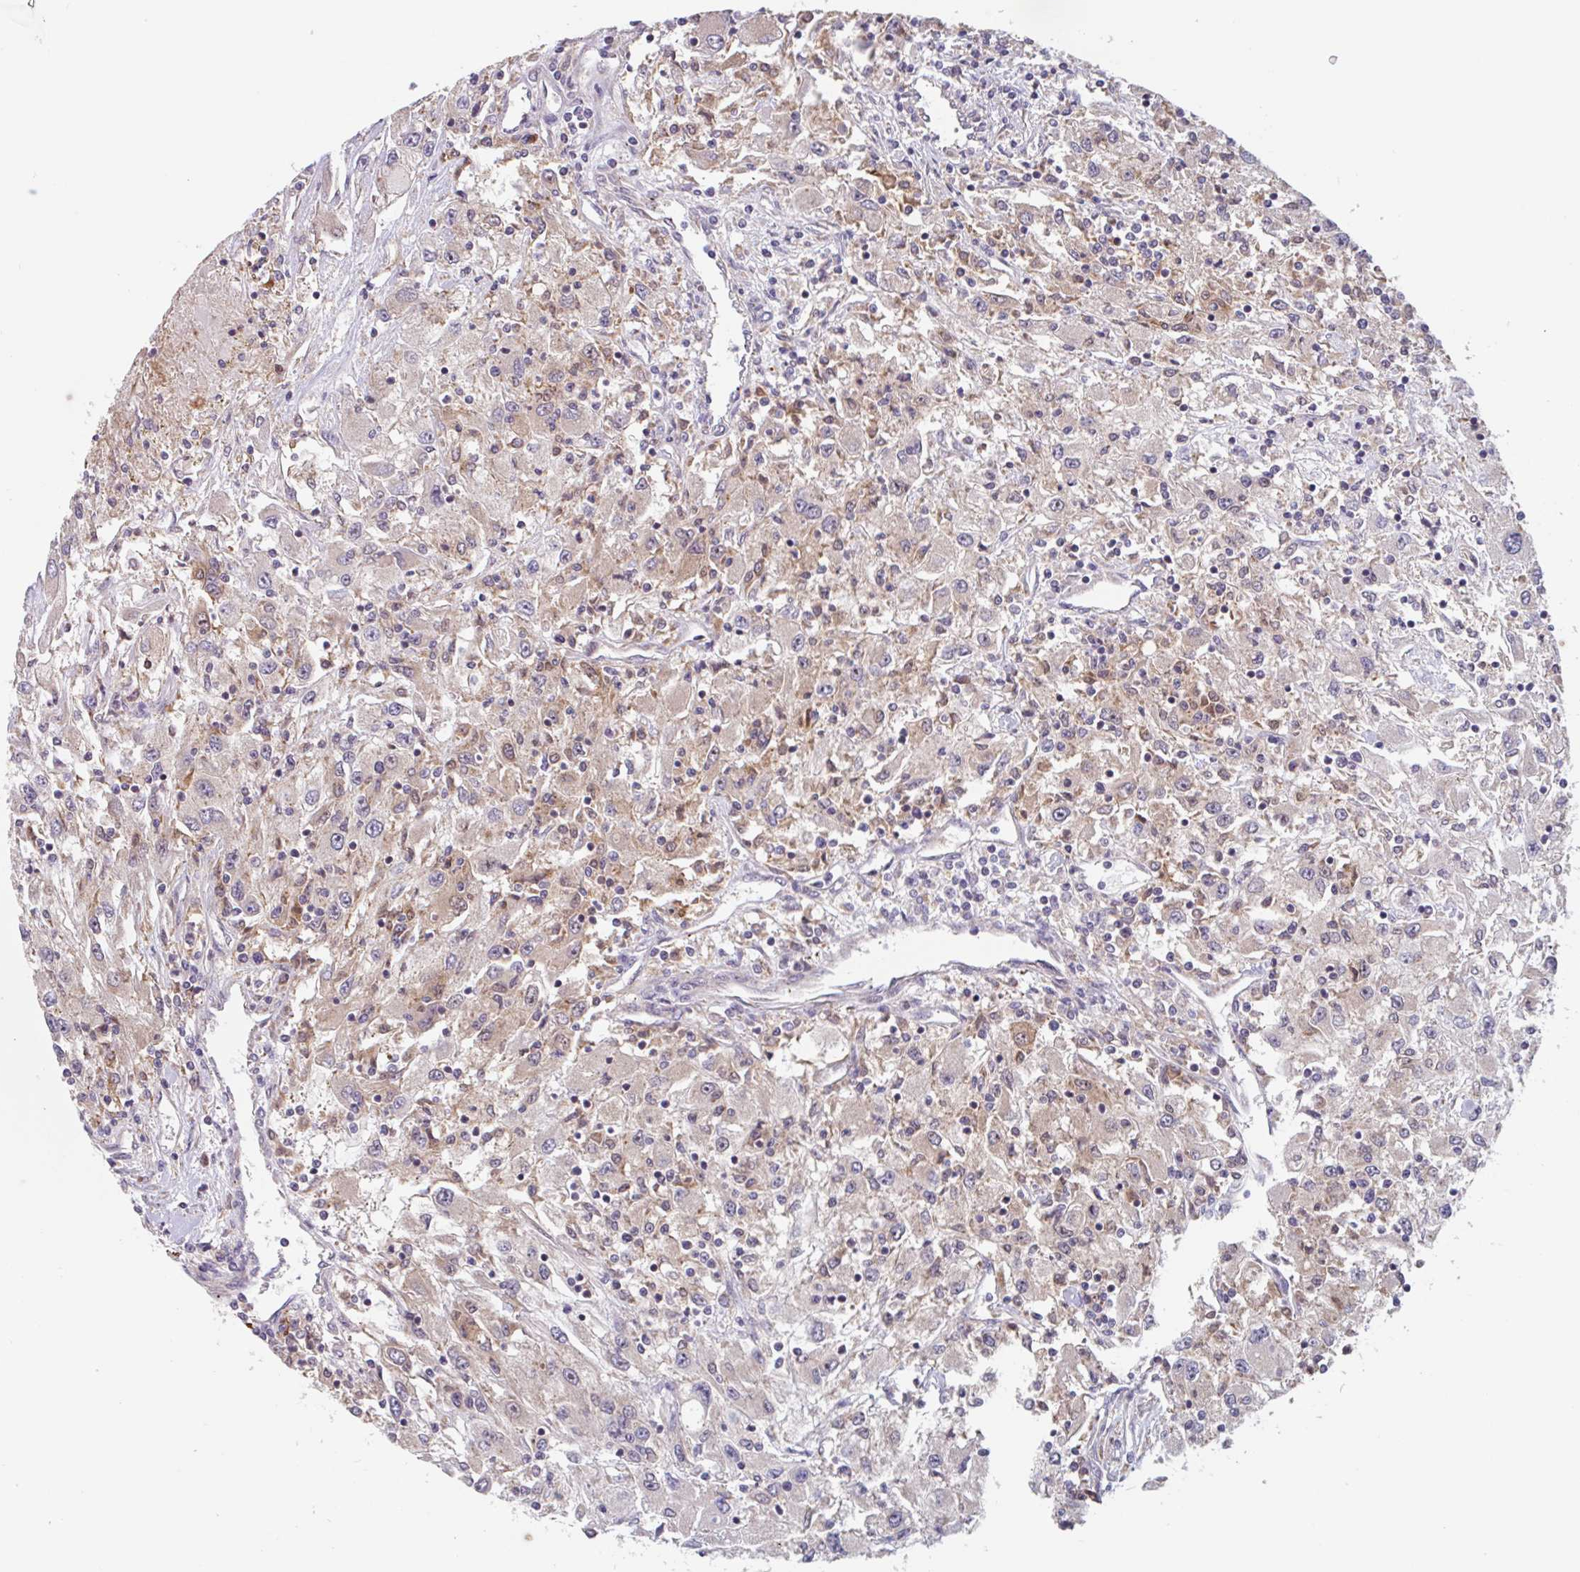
{"staining": {"intensity": "weak", "quantity": "25%-75%", "location": "cytoplasmic/membranous"}, "tissue": "renal cancer", "cell_type": "Tumor cells", "image_type": "cancer", "snomed": [{"axis": "morphology", "description": "Adenocarcinoma, NOS"}, {"axis": "topography", "description": "Kidney"}], "caption": "Weak cytoplasmic/membranous expression for a protein is seen in approximately 25%-75% of tumor cells of renal cancer (adenocarcinoma) using immunohistochemistry (IHC).", "gene": "NUB1", "patient": {"sex": "female", "age": 67}}